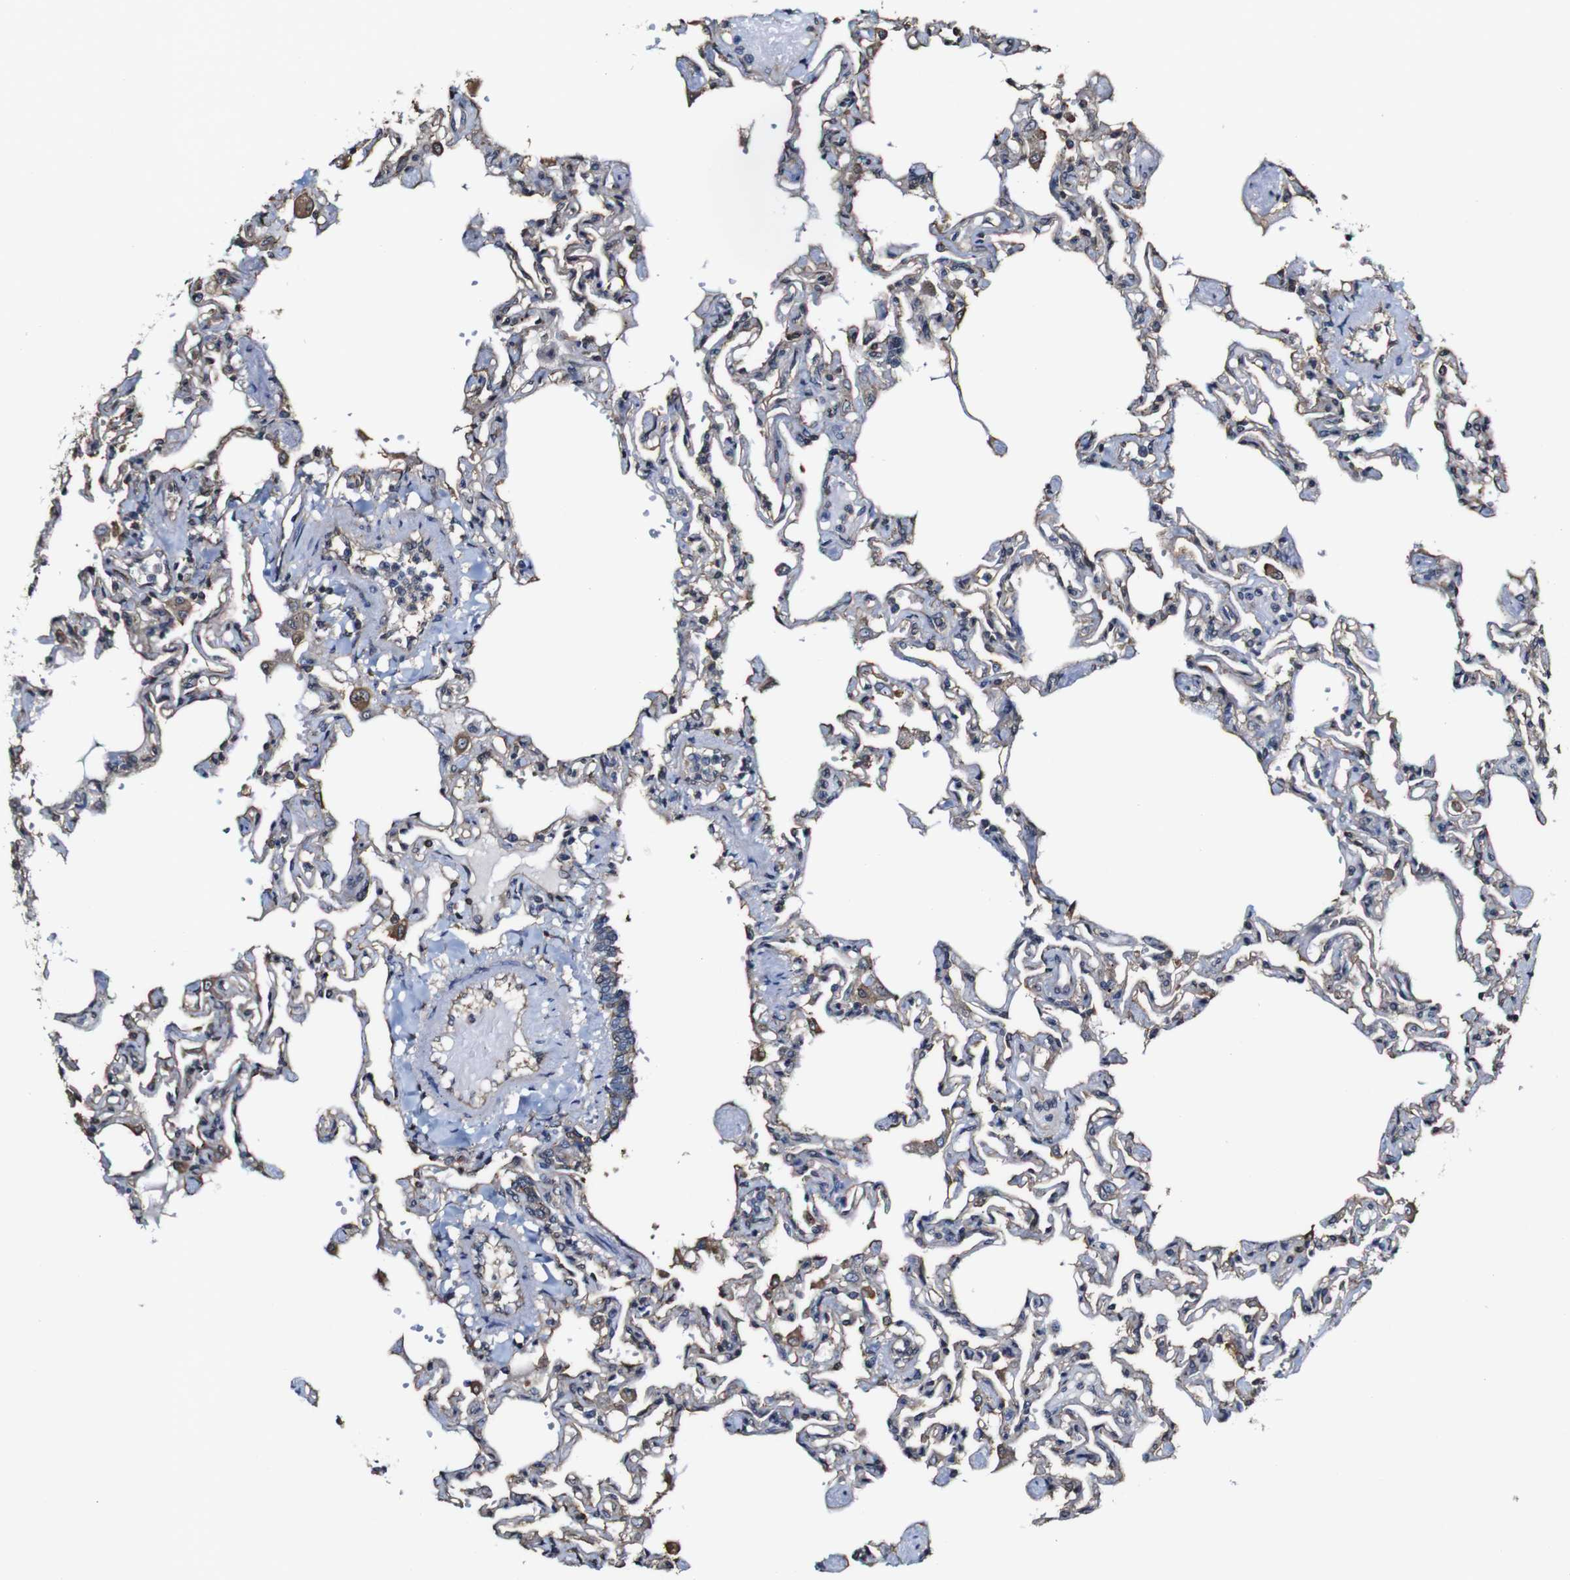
{"staining": {"intensity": "moderate", "quantity": "25%-75%", "location": "cytoplasmic/membranous"}, "tissue": "lung", "cell_type": "Alveolar cells", "image_type": "normal", "snomed": [{"axis": "morphology", "description": "Normal tissue, NOS"}, {"axis": "topography", "description": "Lung"}], "caption": "Lung stained for a protein (brown) demonstrates moderate cytoplasmic/membranous positive positivity in approximately 25%-75% of alveolar cells.", "gene": "PTPRR", "patient": {"sex": "male", "age": 21}}